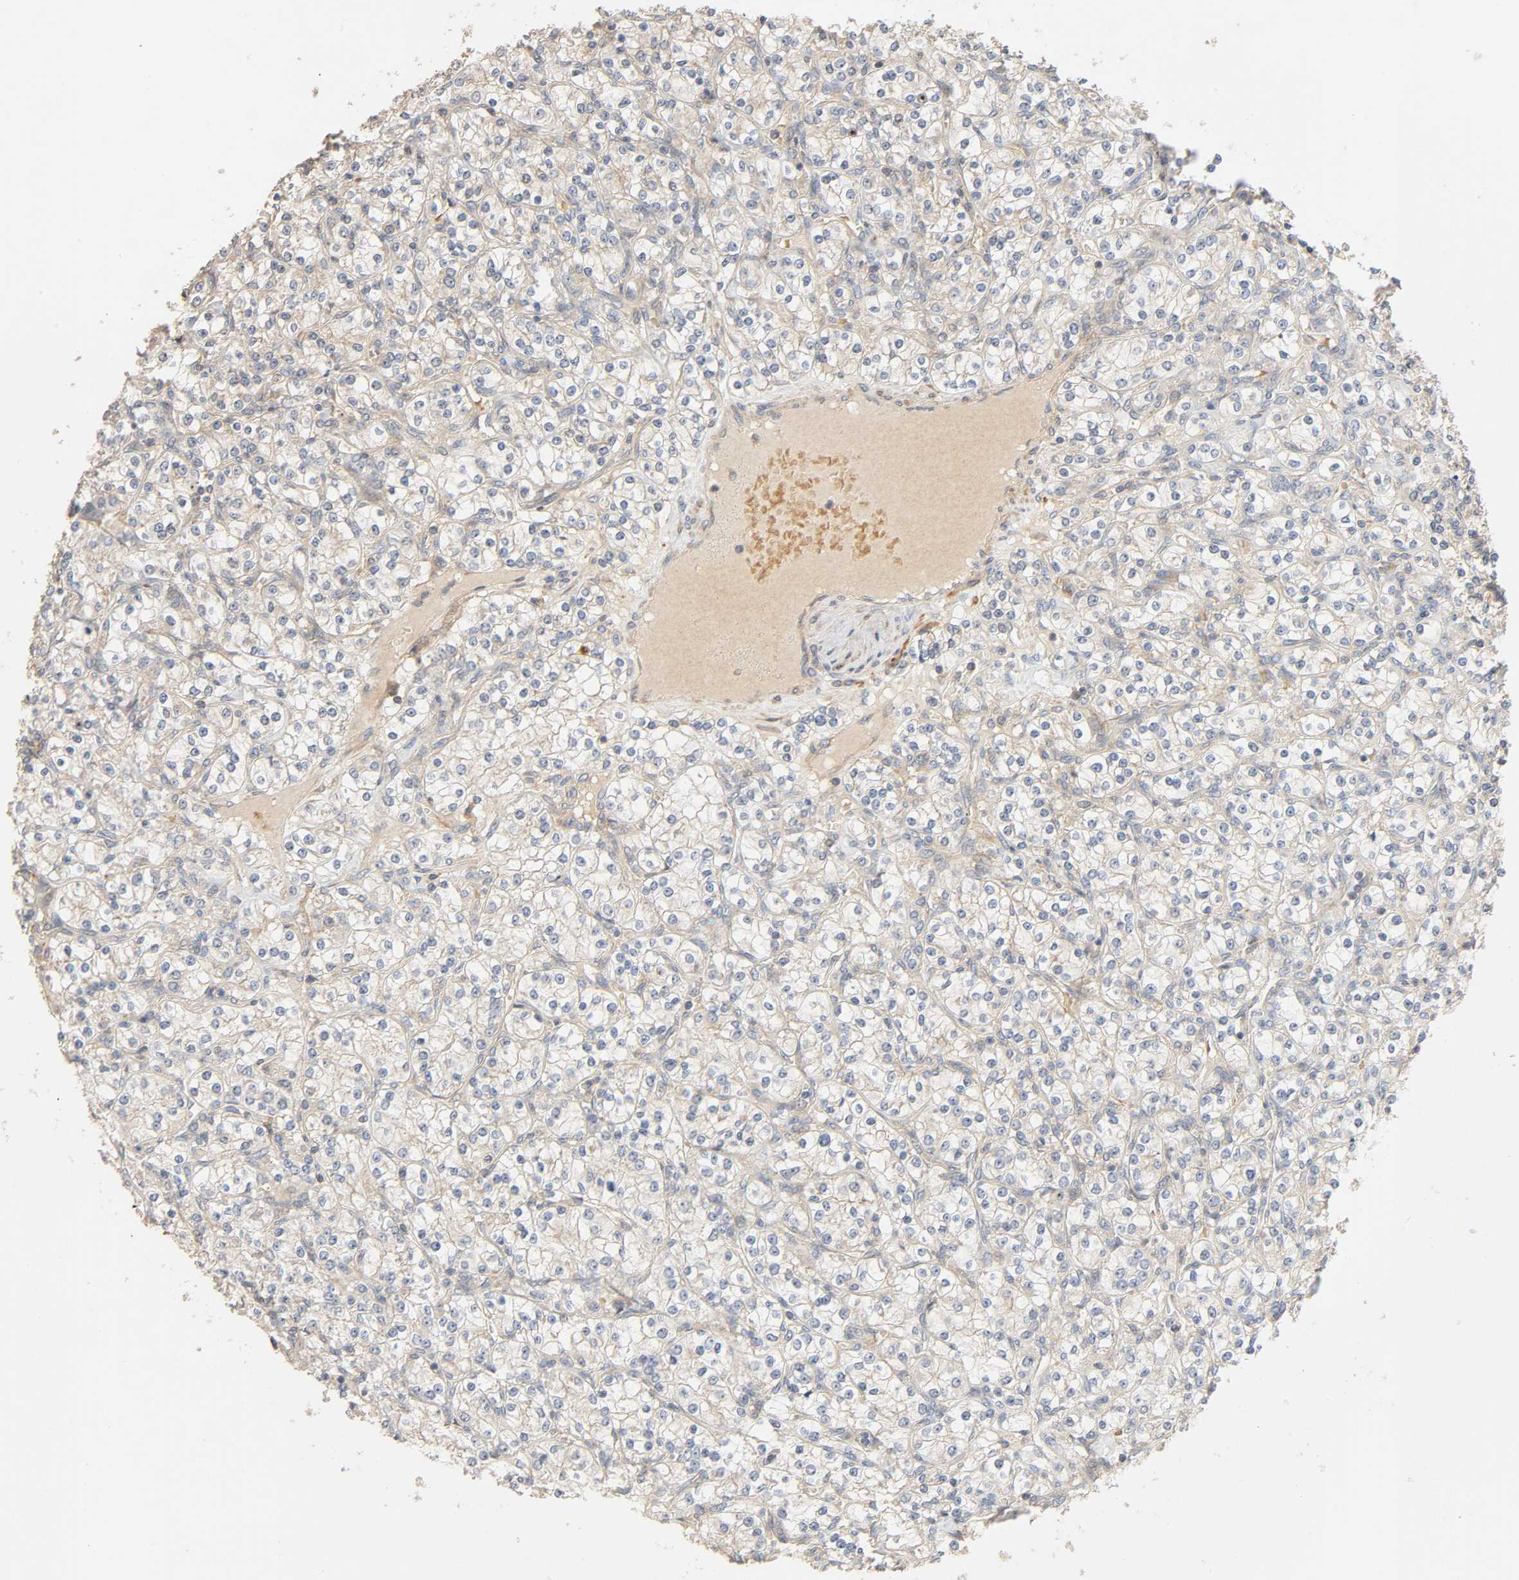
{"staining": {"intensity": "negative", "quantity": "none", "location": "none"}, "tissue": "renal cancer", "cell_type": "Tumor cells", "image_type": "cancer", "snomed": [{"axis": "morphology", "description": "Adenocarcinoma, NOS"}, {"axis": "topography", "description": "Kidney"}], "caption": "The histopathology image exhibits no significant staining in tumor cells of renal cancer (adenocarcinoma).", "gene": "SGSM1", "patient": {"sex": "male", "age": 77}}